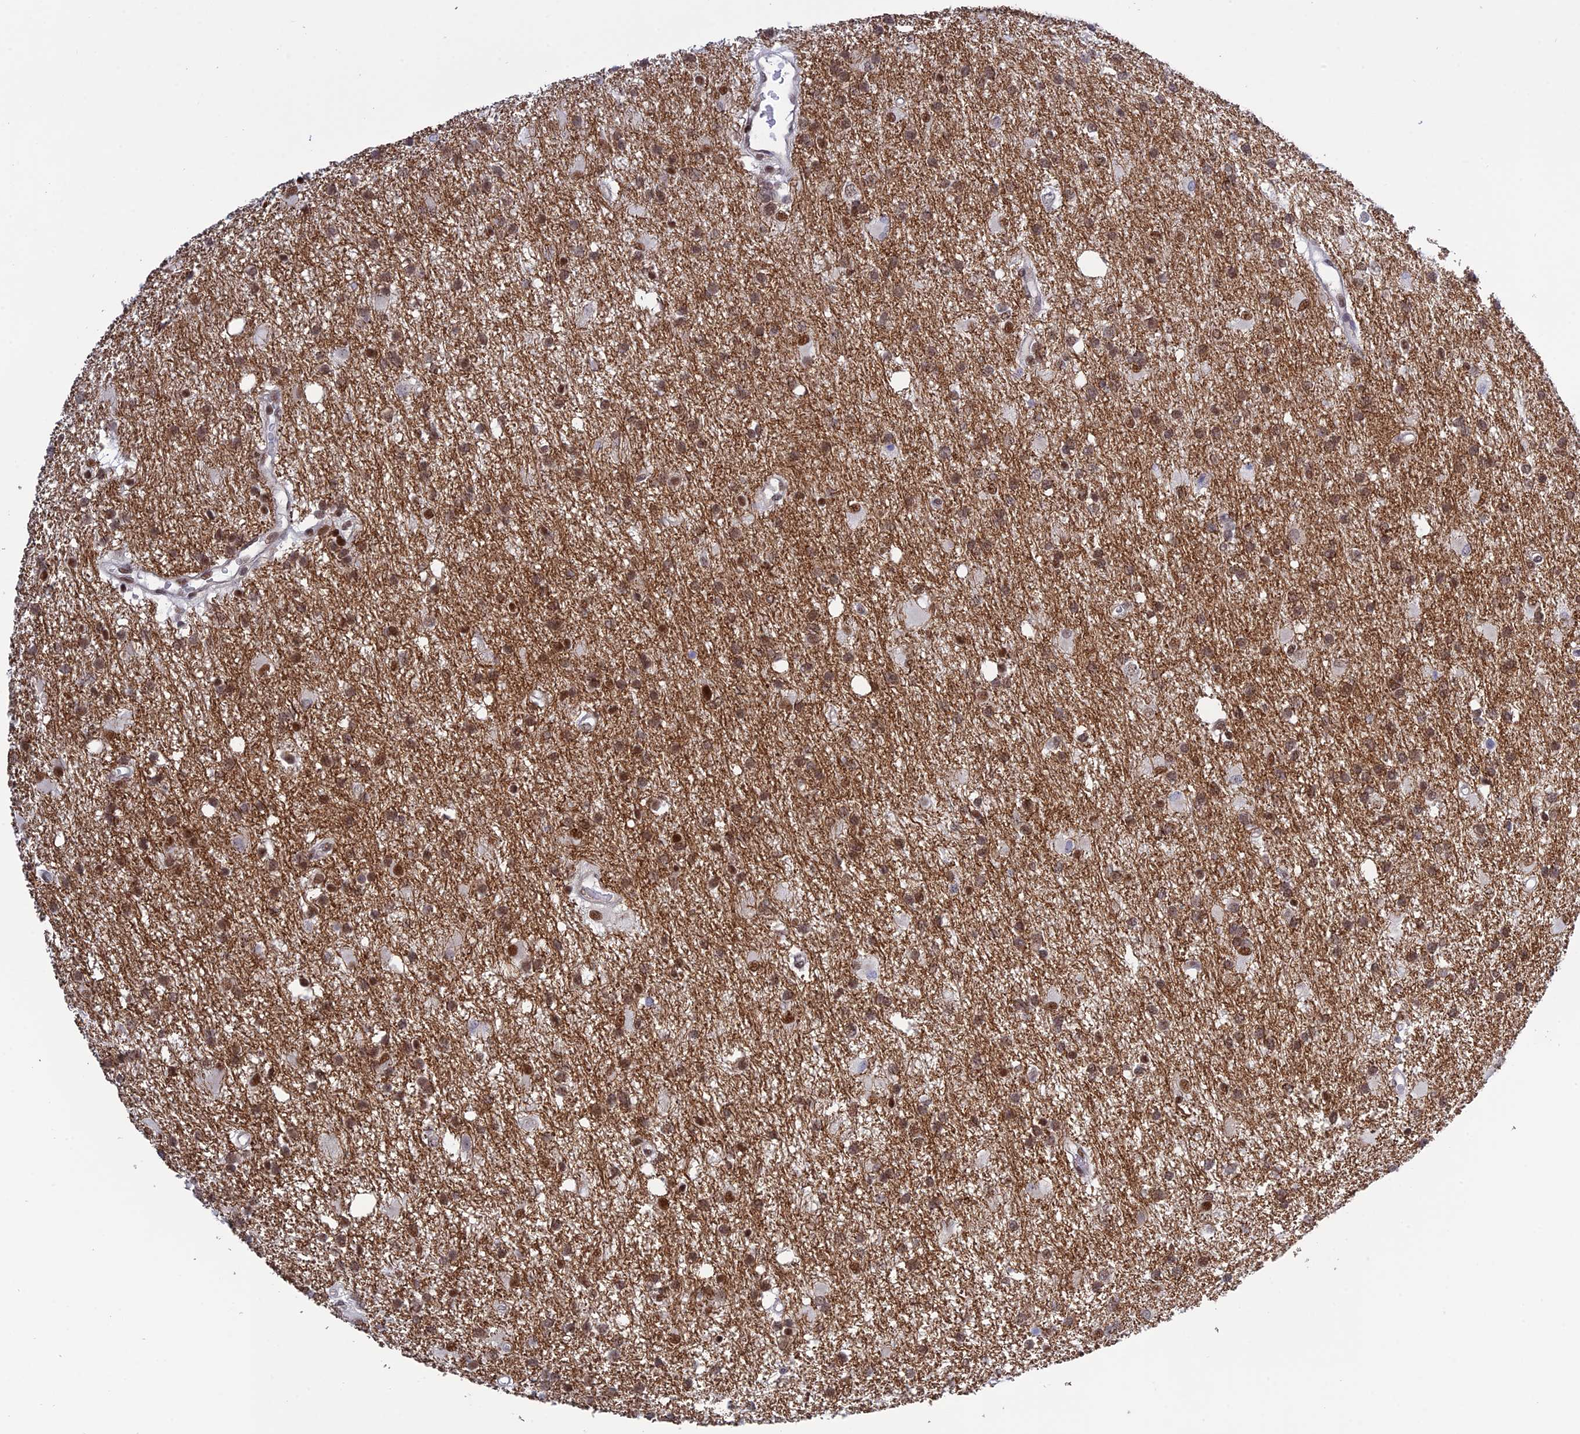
{"staining": {"intensity": "moderate", "quantity": ">75%", "location": "nuclear"}, "tissue": "glioma", "cell_type": "Tumor cells", "image_type": "cancer", "snomed": [{"axis": "morphology", "description": "Glioma, malignant, High grade"}, {"axis": "topography", "description": "Brain"}], "caption": "Human glioma stained for a protein (brown) demonstrates moderate nuclear positive expression in approximately >75% of tumor cells.", "gene": "TCEA1", "patient": {"sex": "male", "age": 77}}